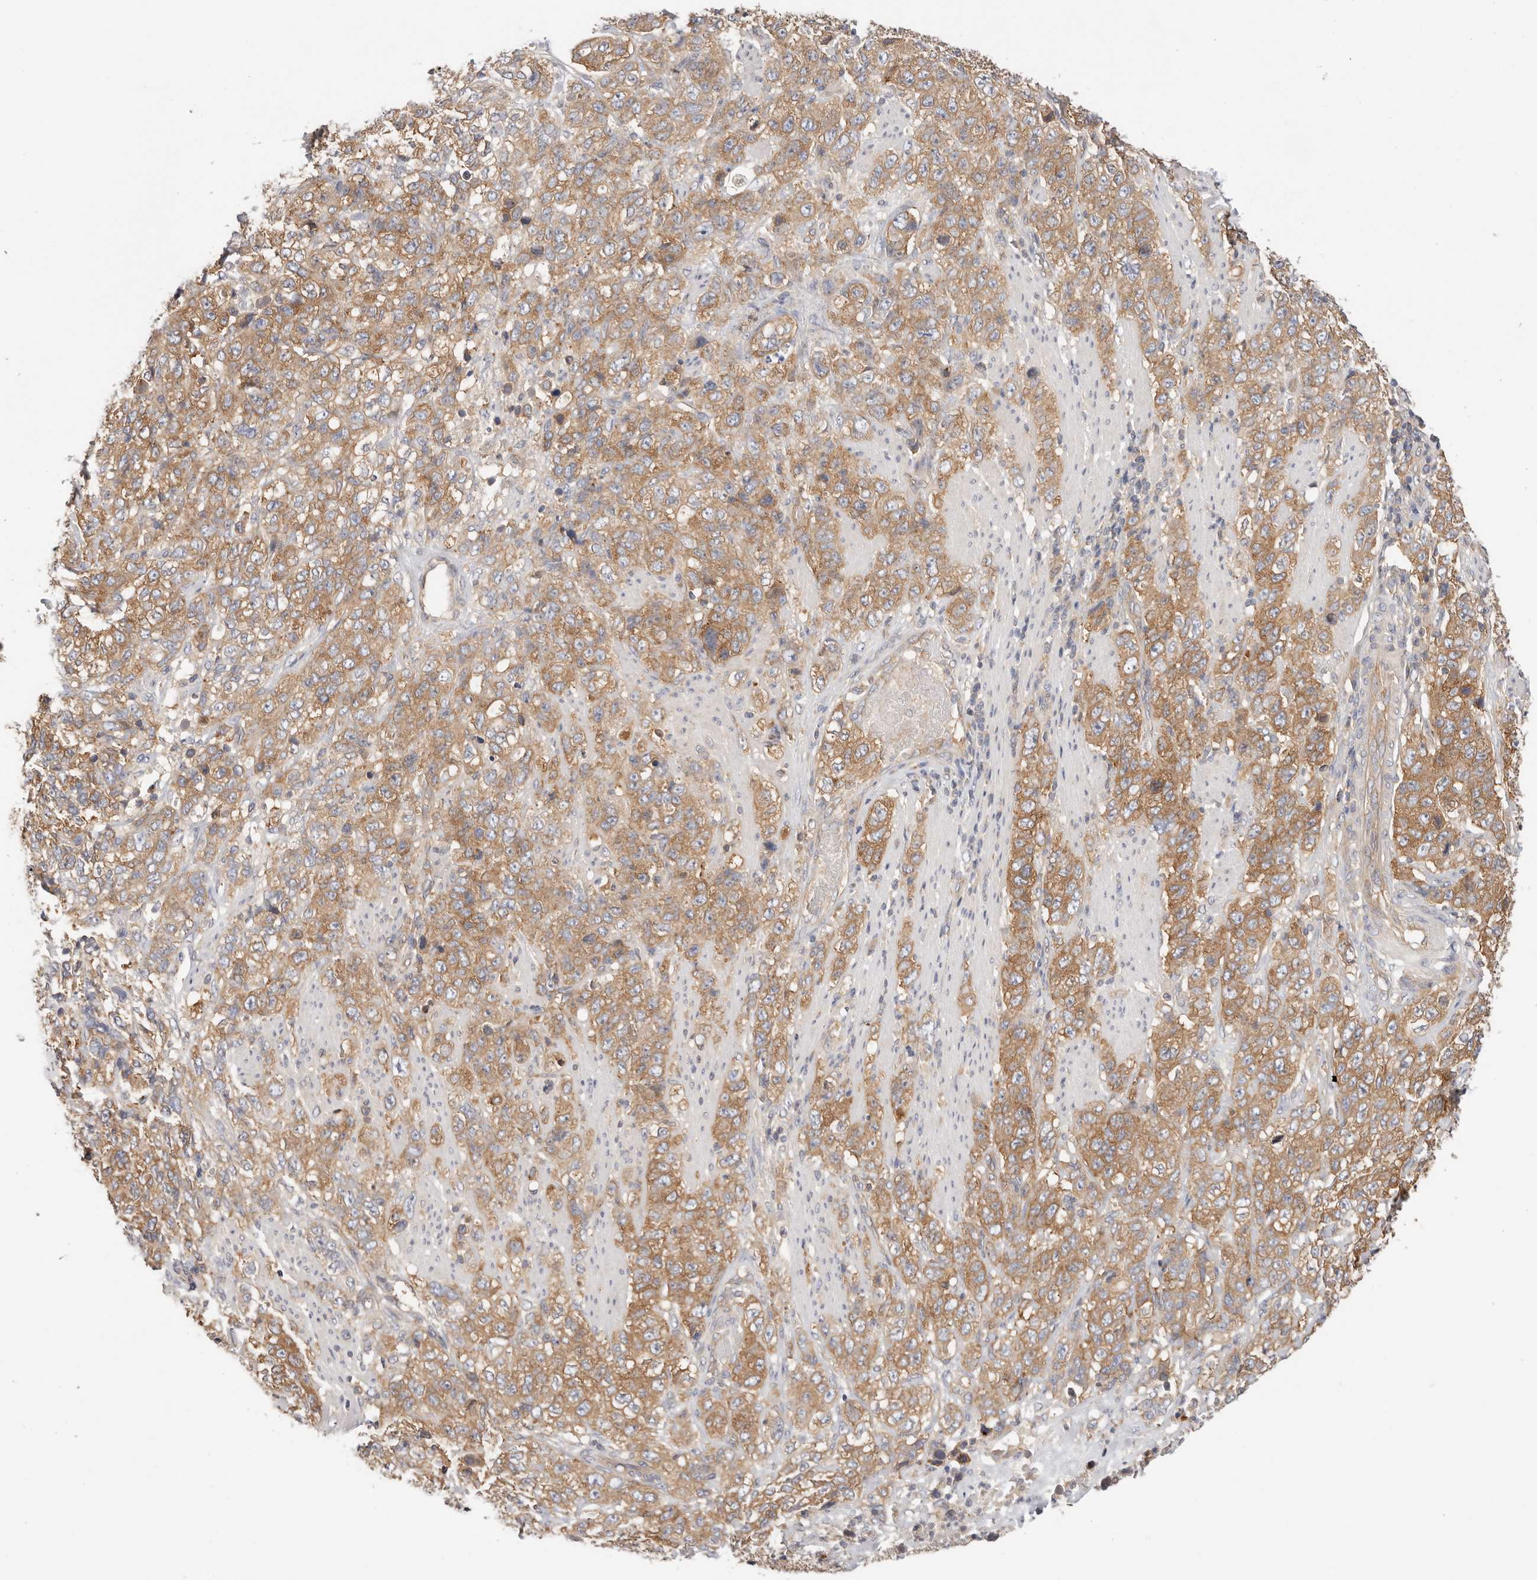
{"staining": {"intensity": "moderate", "quantity": ">75%", "location": "cytoplasmic/membranous"}, "tissue": "stomach cancer", "cell_type": "Tumor cells", "image_type": "cancer", "snomed": [{"axis": "morphology", "description": "Adenocarcinoma, NOS"}, {"axis": "topography", "description": "Stomach"}], "caption": "There is medium levels of moderate cytoplasmic/membranous expression in tumor cells of adenocarcinoma (stomach), as demonstrated by immunohistochemical staining (brown color).", "gene": "KCMF1", "patient": {"sex": "male", "age": 48}}